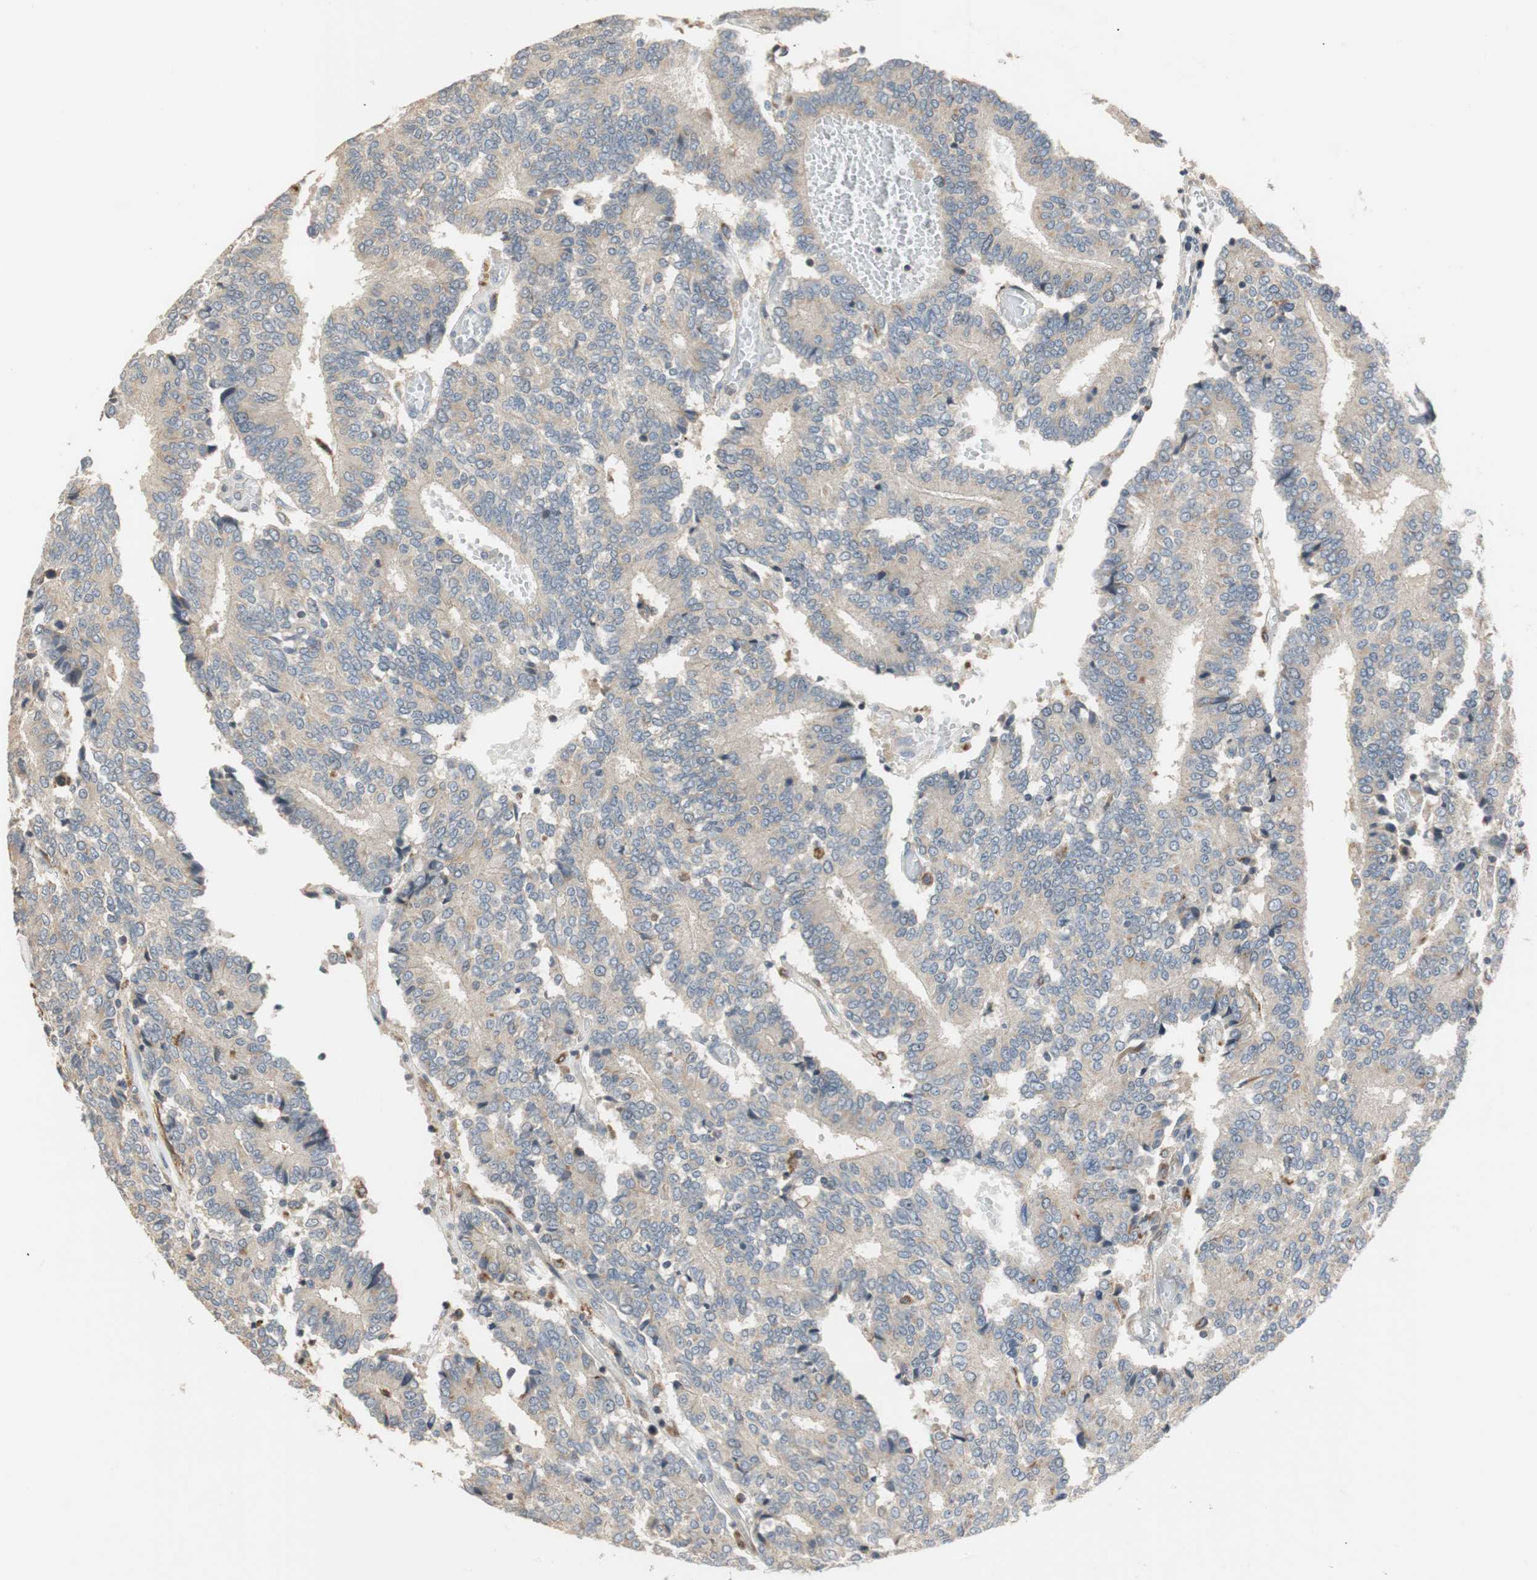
{"staining": {"intensity": "weak", "quantity": "<25%", "location": "cytoplasmic/membranous"}, "tissue": "prostate cancer", "cell_type": "Tumor cells", "image_type": "cancer", "snomed": [{"axis": "morphology", "description": "Adenocarcinoma, High grade"}, {"axis": "topography", "description": "Prostate"}], "caption": "Tumor cells show no significant expression in prostate cancer (high-grade adenocarcinoma).", "gene": "ALPL", "patient": {"sex": "male", "age": 55}}